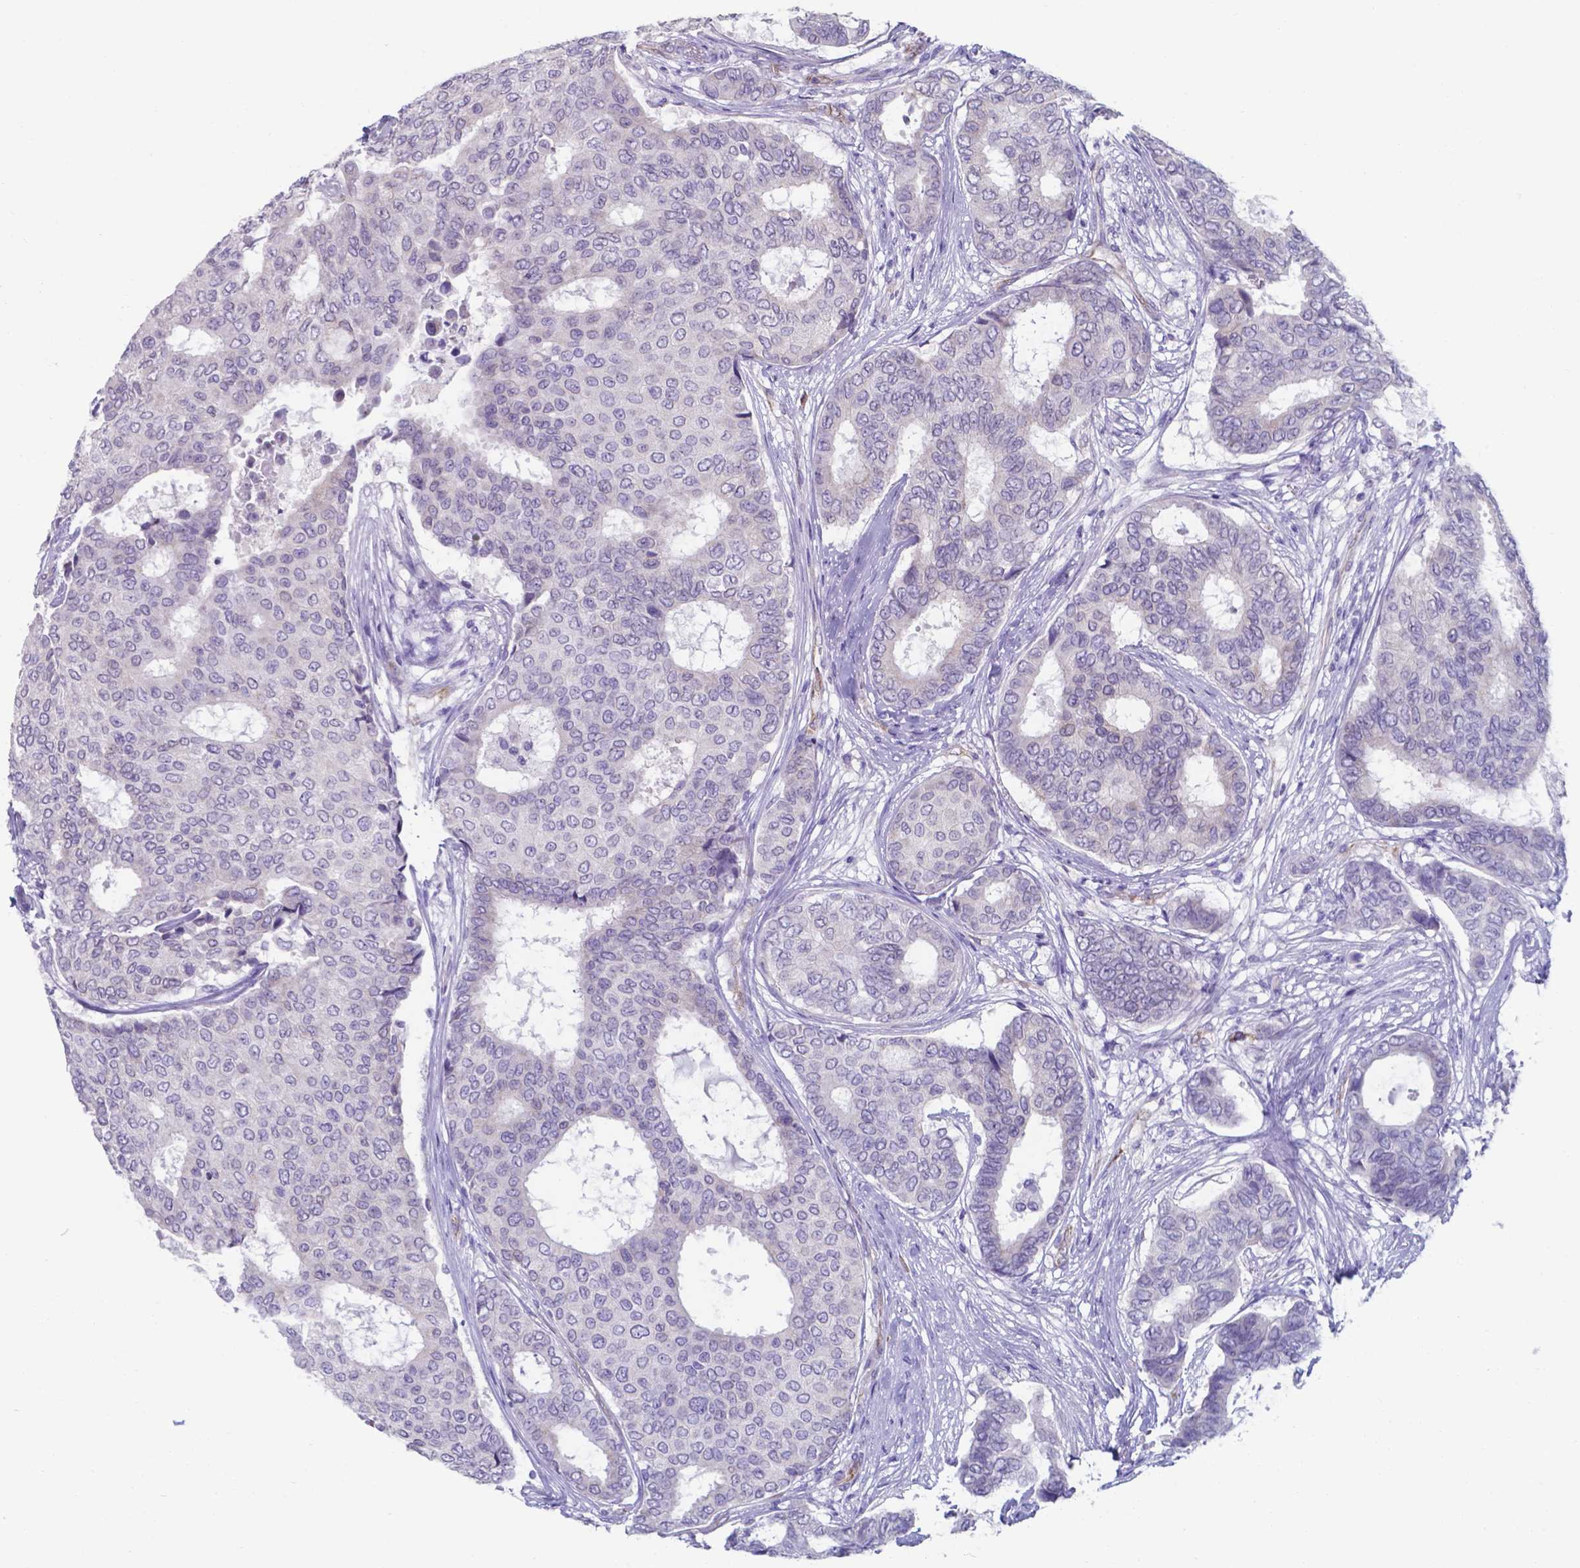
{"staining": {"intensity": "negative", "quantity": "none", "location": "none"}, "tissue": "breast cancer", "cell_type": "Tumor cells", "image_type": "cancer", "snomed": [{"axis": "morphology", "description": "Duct carcinoma"}, {"axis": "topography", "description": "Breast"}], "caption": "Breast cancer (invasive ductal carcinoma) stained for a protein using immunohistochemistry demonstrates no staining tumor cells.", "gene": "UBE2J1", "patient": {"sex": "female", "age": 75}}